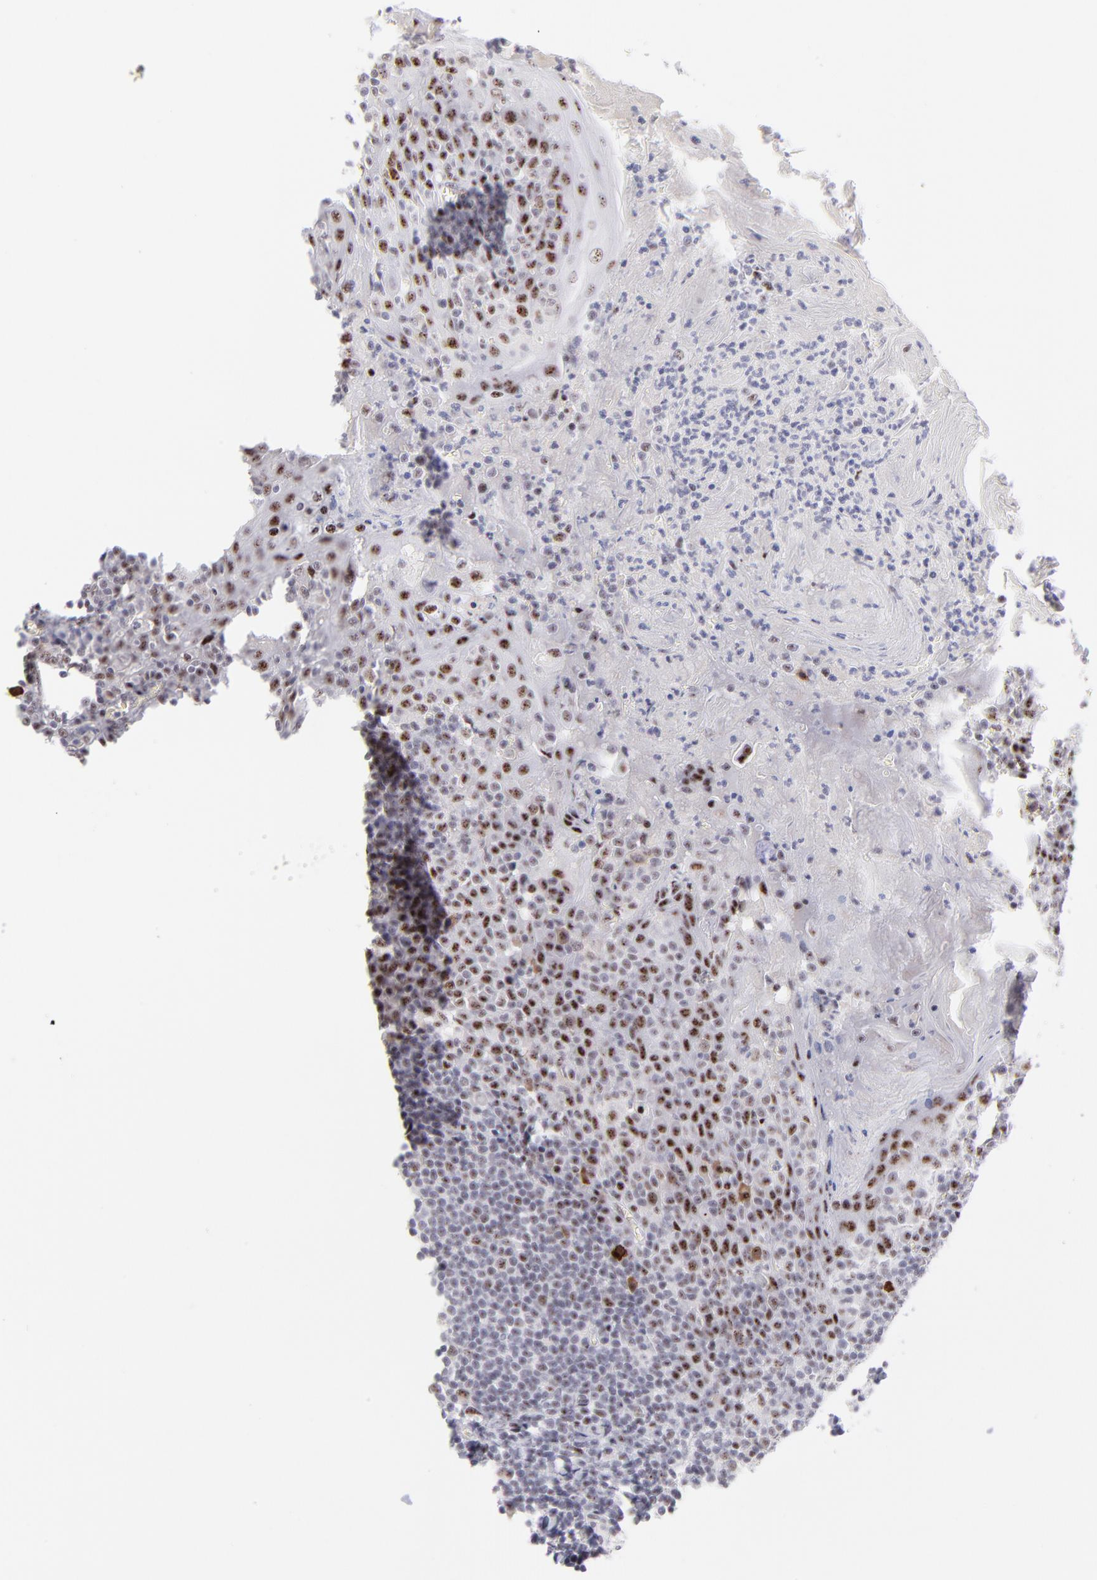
{"staining": {"intensity": "moderate", "quantity": ">75%", "location": "nuclear"}, "tissue": "tonsil", "cell_type": "Germinal center cells", "image_type": "normal", "snomed": [{"axis": "morphology", "description": "Normal tissue, NOS"}, {"axis": "topography", "description": "Tonsil"}], "caption": "Protein positivity by immunohistochemistry (IHC) demonstrates moderate nuclear positivity in approximately >75% of germinal center cells in unremarkable tonsil.", "gene": "CDC25C", "patient": {"sex": "male", "age": 31}}